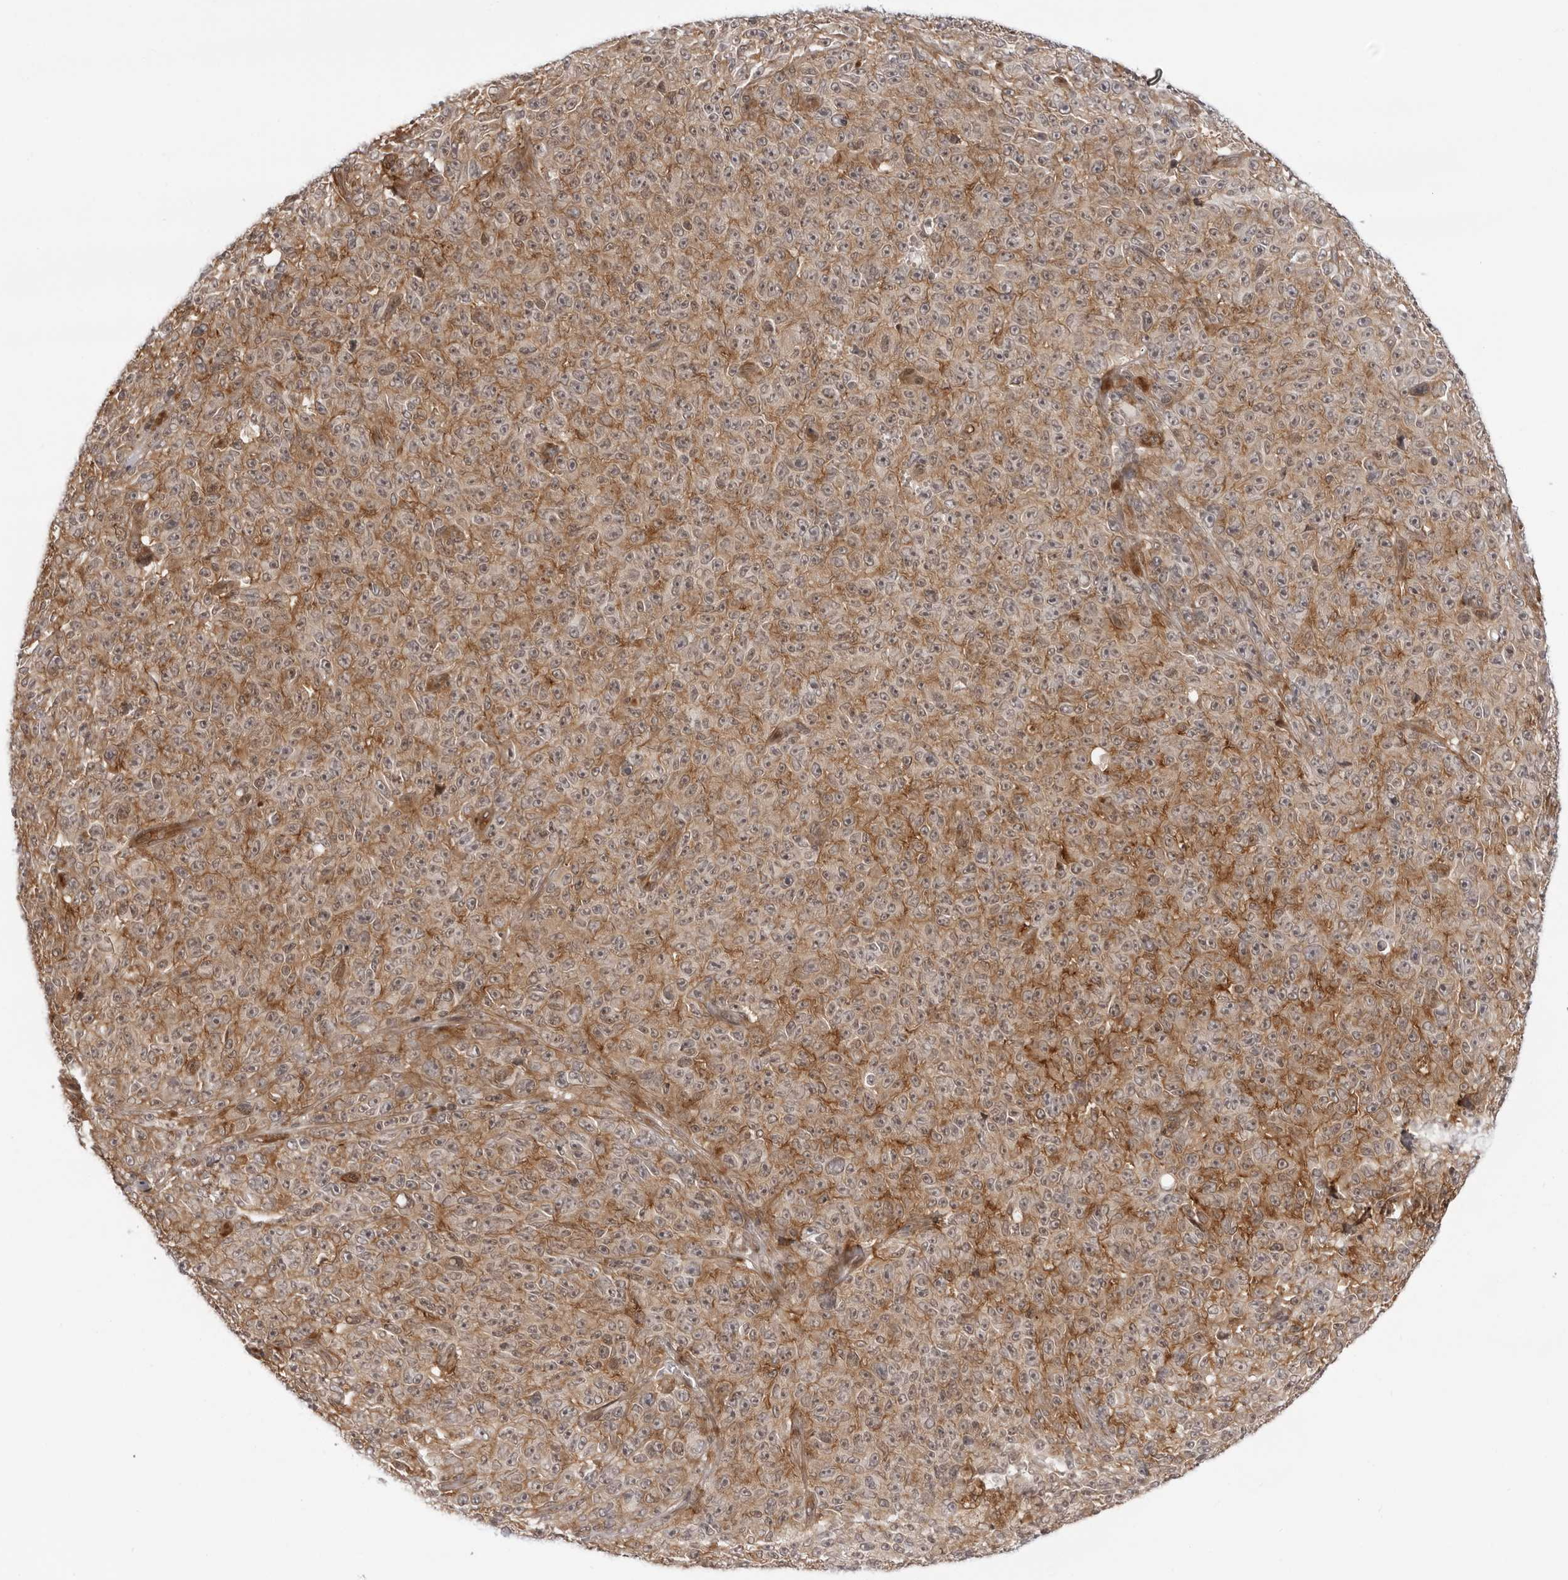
{"staining": {"intensity": "moderate", "quantity": ">75%", "location": "cytoplasmic/membranous"}, "tissue": "melanoma", "cell_type": "Tumor cells", "image_type": "cancer", "snomed": [{"axis": "morphology", "description": "Malignant melanoma, NOS"}, {"axis": "topography", "description": "Skin"}], "caption": "Malignant melanoma stained for a protein (brown) shows moderate cytoplasmic/membranous positive expression in approximately >75% of tumor cells.", "gene": "SRGAP2", "patient": {"sex": "female", "age": 82}}